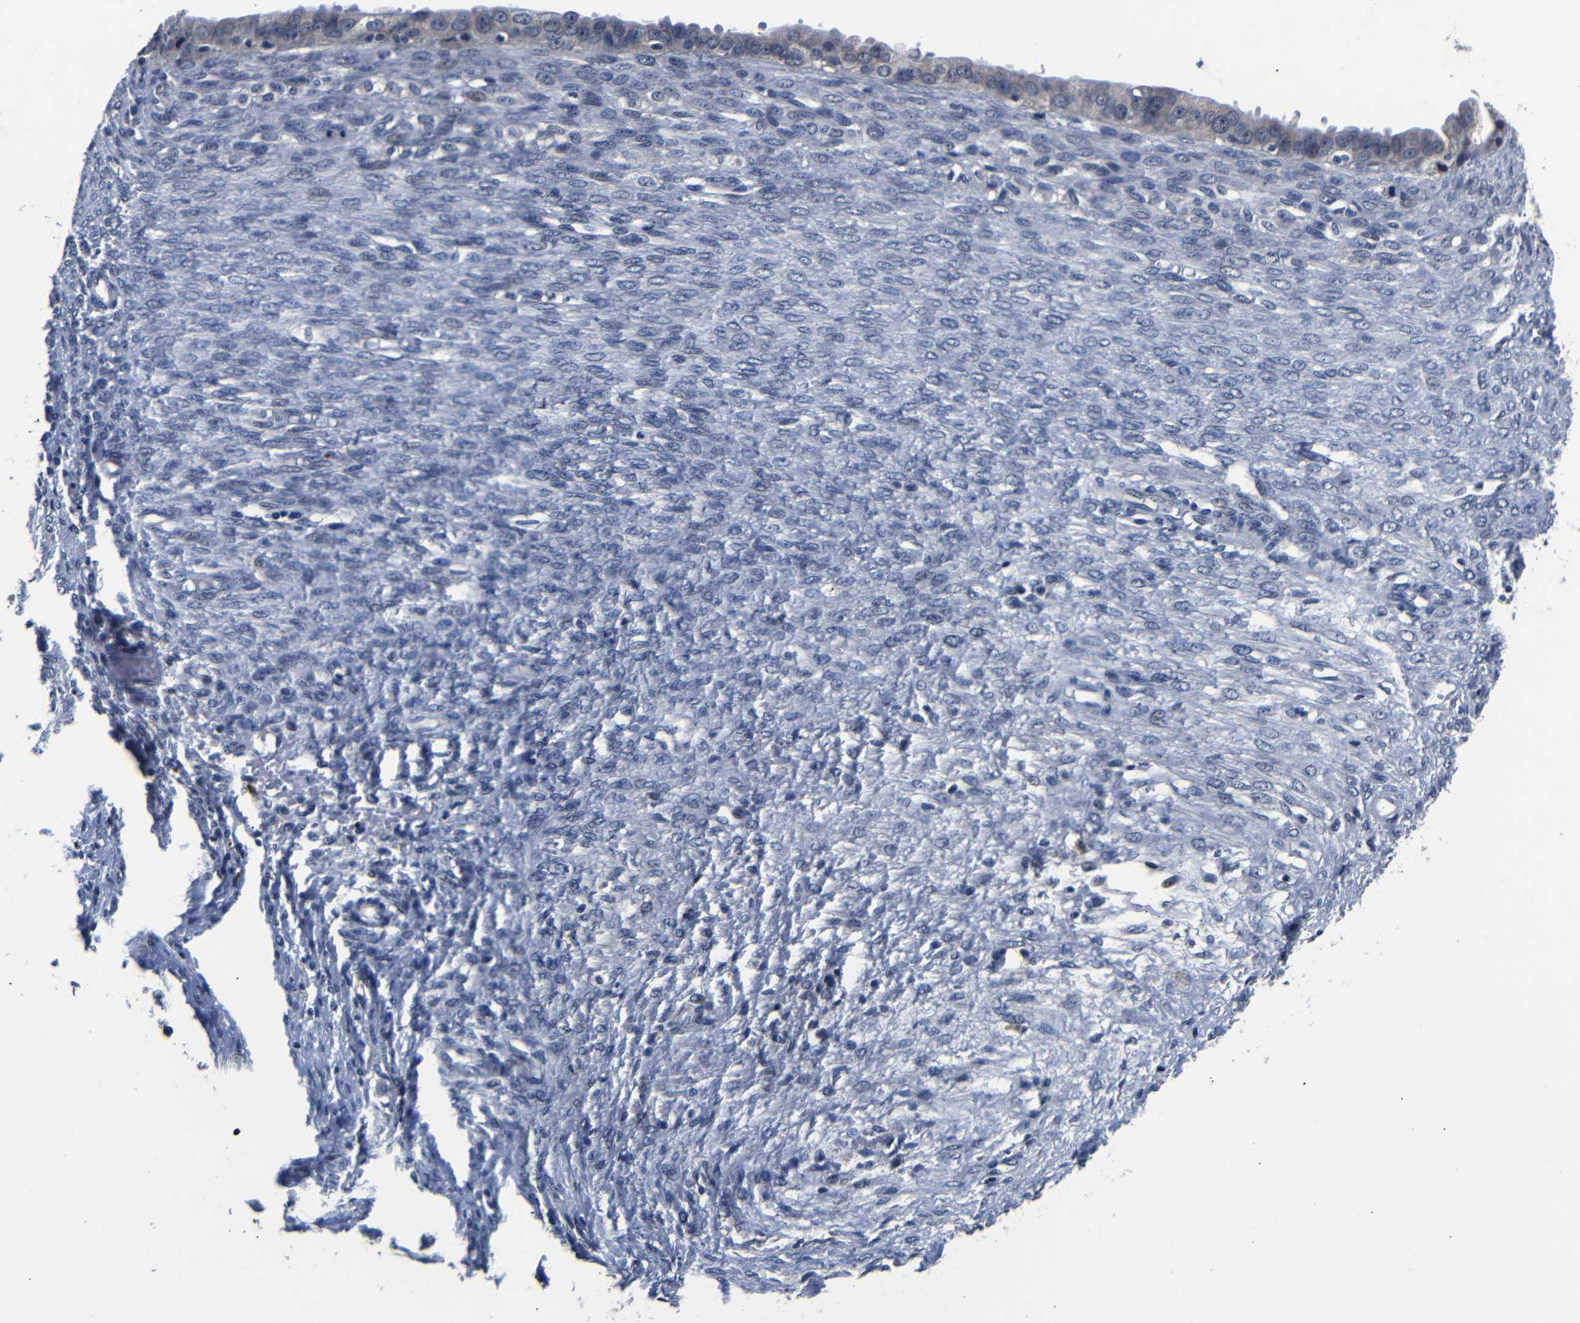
{"staining": {"intensity": "weak", "quantity": "<25%", "location": "cytoplasmic/membranous"}, "tissue": "ovarian cancer", "cell_type": "Tumor cells", "image_type": "cancer", "snomed": [{"axis": "morphology", "description": "Cystadenocarcinoma, serous, NOS"}, {"axis": "topography", "description": "Ovary"}], "caption": "A high-resolution micrograph shows immunohistochemistry (IHC) staining of ovarian cancer, which demonstrates no significant positivity in tumor cells.", "gene": "DEPP1", "patient": {"sex": "female", "age": 58}}